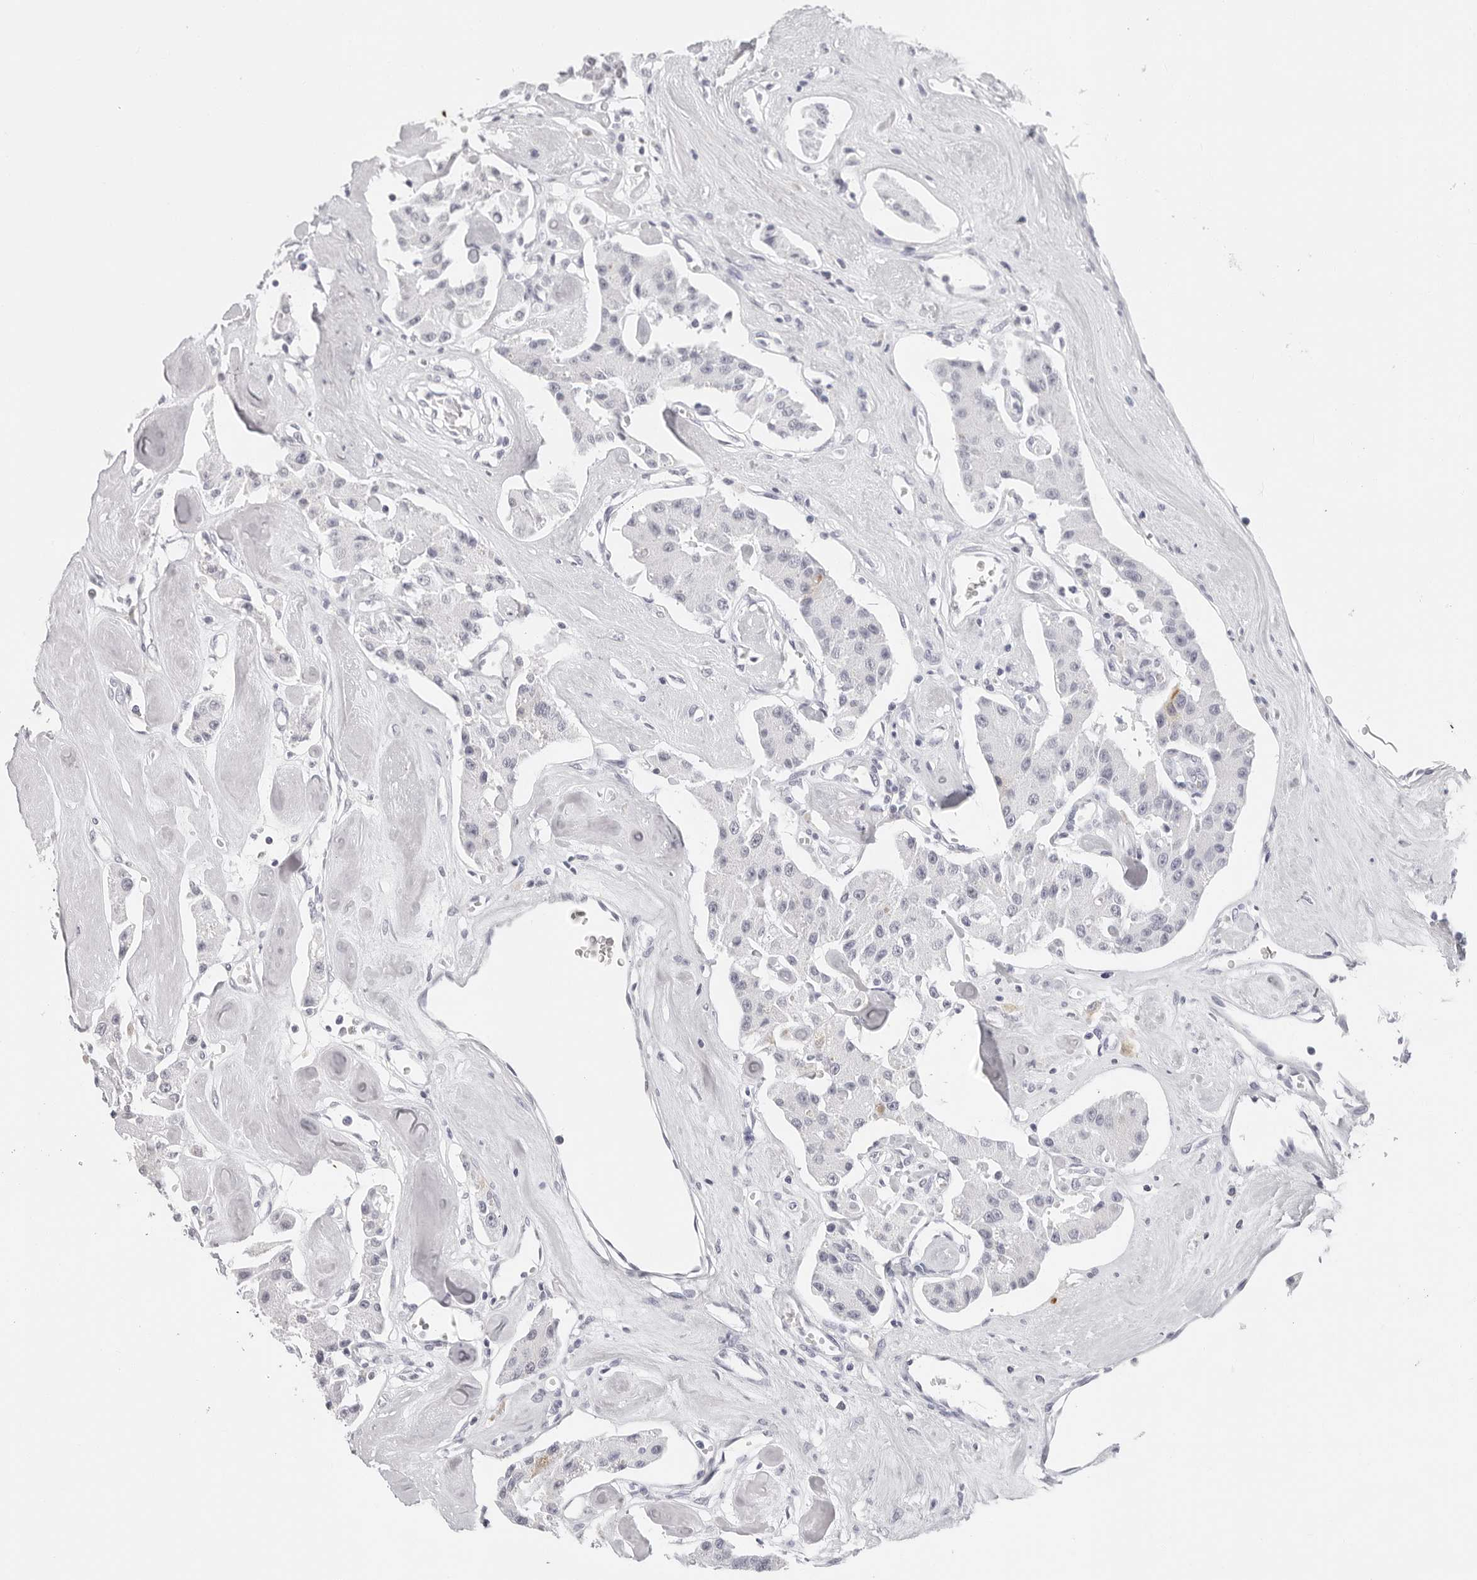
{"staining": {"intensity": "negative", "quantity": "none", "location": "none"}, "tissue": "carcinoid", "cell_type": "Tumor cells", "image_type": "cancer", "snomed": [{"axis": "morphology", "description": "Carcinoid, malignant, NOS"}, {"axis": "topography", "description": "Pancreas"}], "caption": "Immunohistochemistry (IHC) of human malignant carcinoid displays no positivity in tumor cells. Nuclei are stained in blue.", "gene": "CST5", "patient": {"sex": "male", "age": 41}}